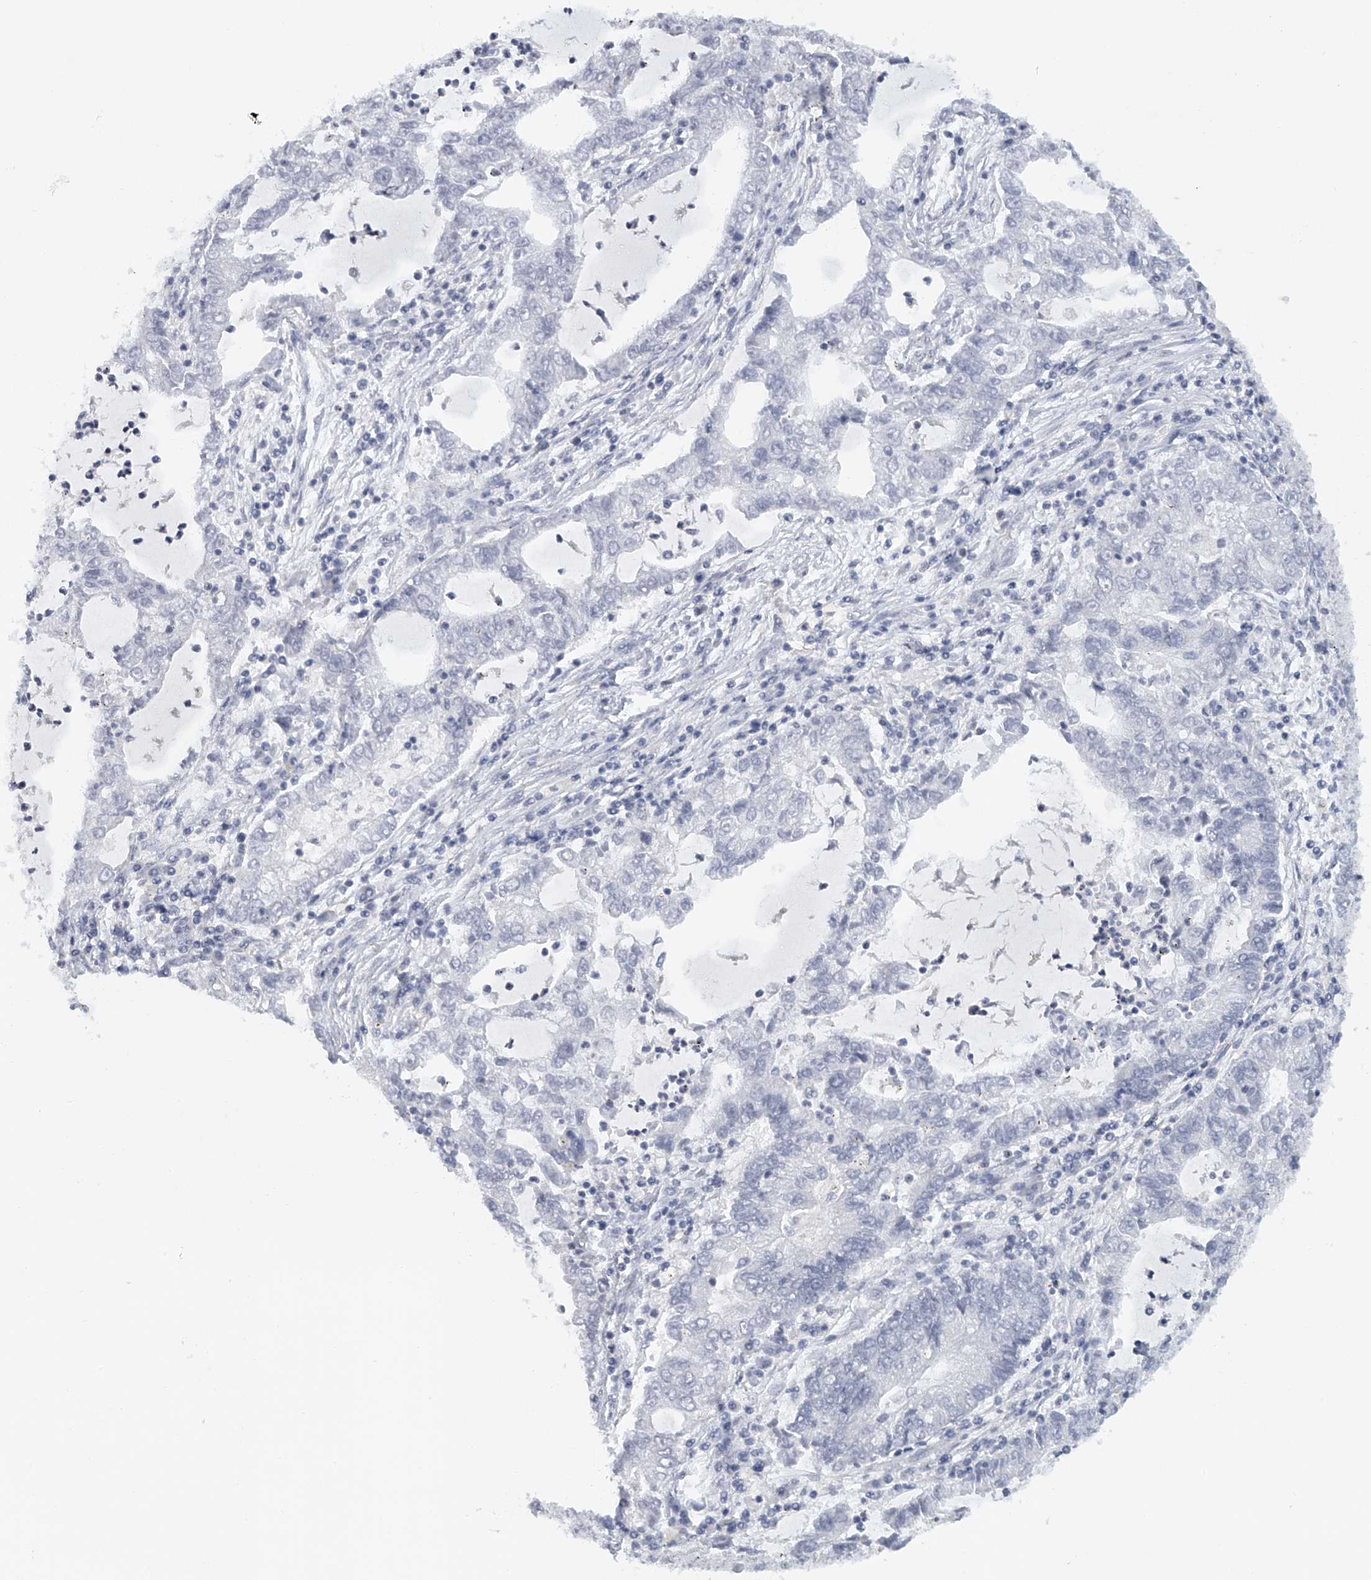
{"staining": {"intensity": "negative", "quantity": "none", "location": "none"}, "tissue": "lung cancer", "cell_type": "Tumor cells", "image_type": "cancer", "snomed": [{"axis": "morphology", "description": "Adenocarcinoma, NOS"}, {"axis": "topography", "description": "Lung"}], "caption": "IHC micrograph of neoplastic tissue: human lung adenocarcinoma stained with DAB (3,3'-diaminobenzidine) demonstrates no significant protein expression in tumor cells.", "gene": "FAT2", "patient": {"sex": "female", "age": 51}}